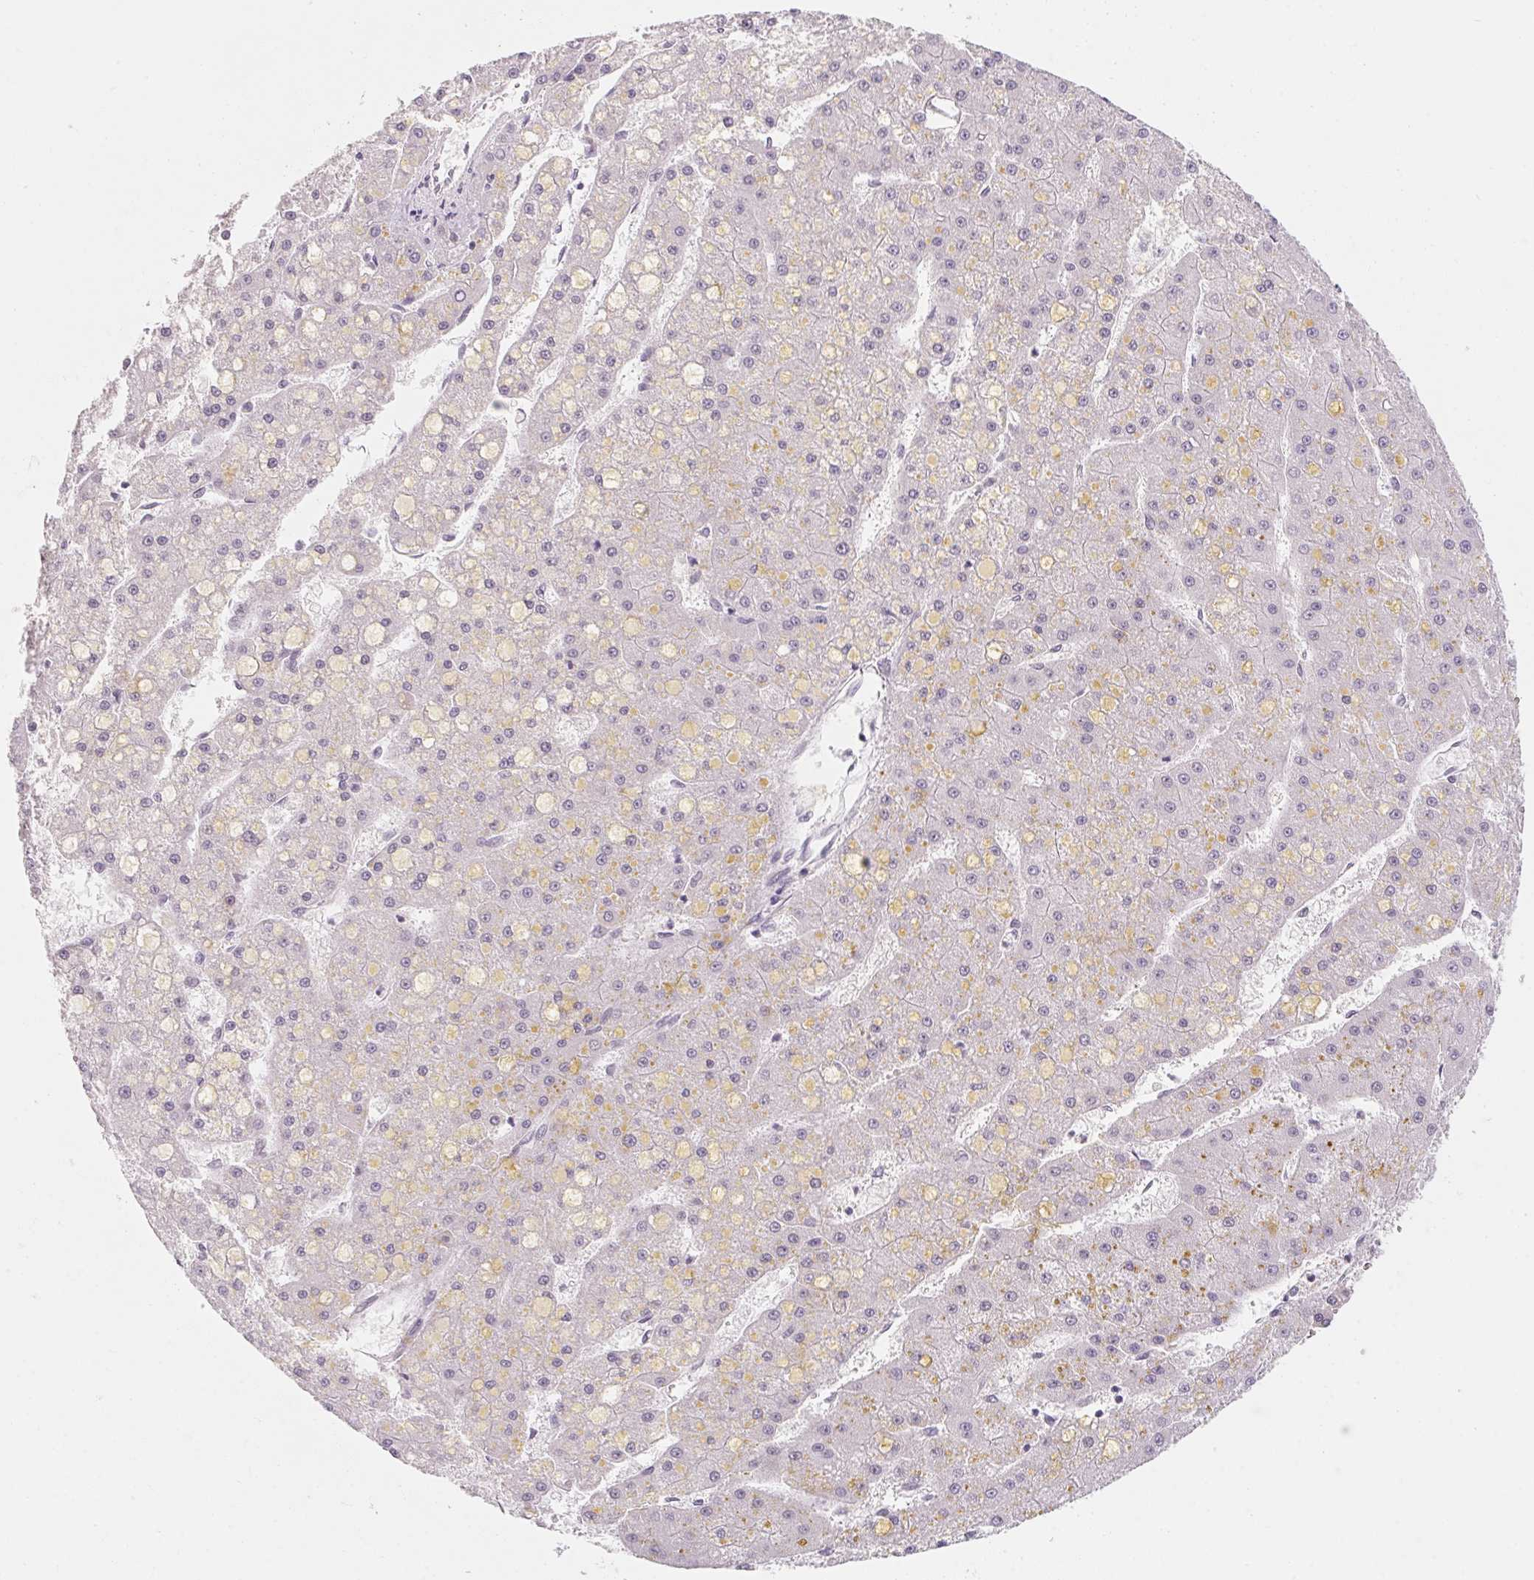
{"staining": {"intensity": "weak", "quantity": "<25%", "location": "cytoplasmic/membranous"}, "tissue": "liver cancer", "cell_type": "Tumor cells", "image_type": "cancer", "snomed": [{"axis": "morphology", "description": "Carcinoma, Hepatocellular, NOS"}, {"axis": "topography", "description": "Liver"}], "caption": "Immunohistochemical staining of liver hepatocellular carcinoma demonstrates no significant expression in tumor cells. (Stains: DAB immunohistochemistry with hematoxylin counter stain, Microscopy: brightfield microscopy at high magnification).", "gene": "CAPZA3", "patient": {"sex": "male", "age": 67}}